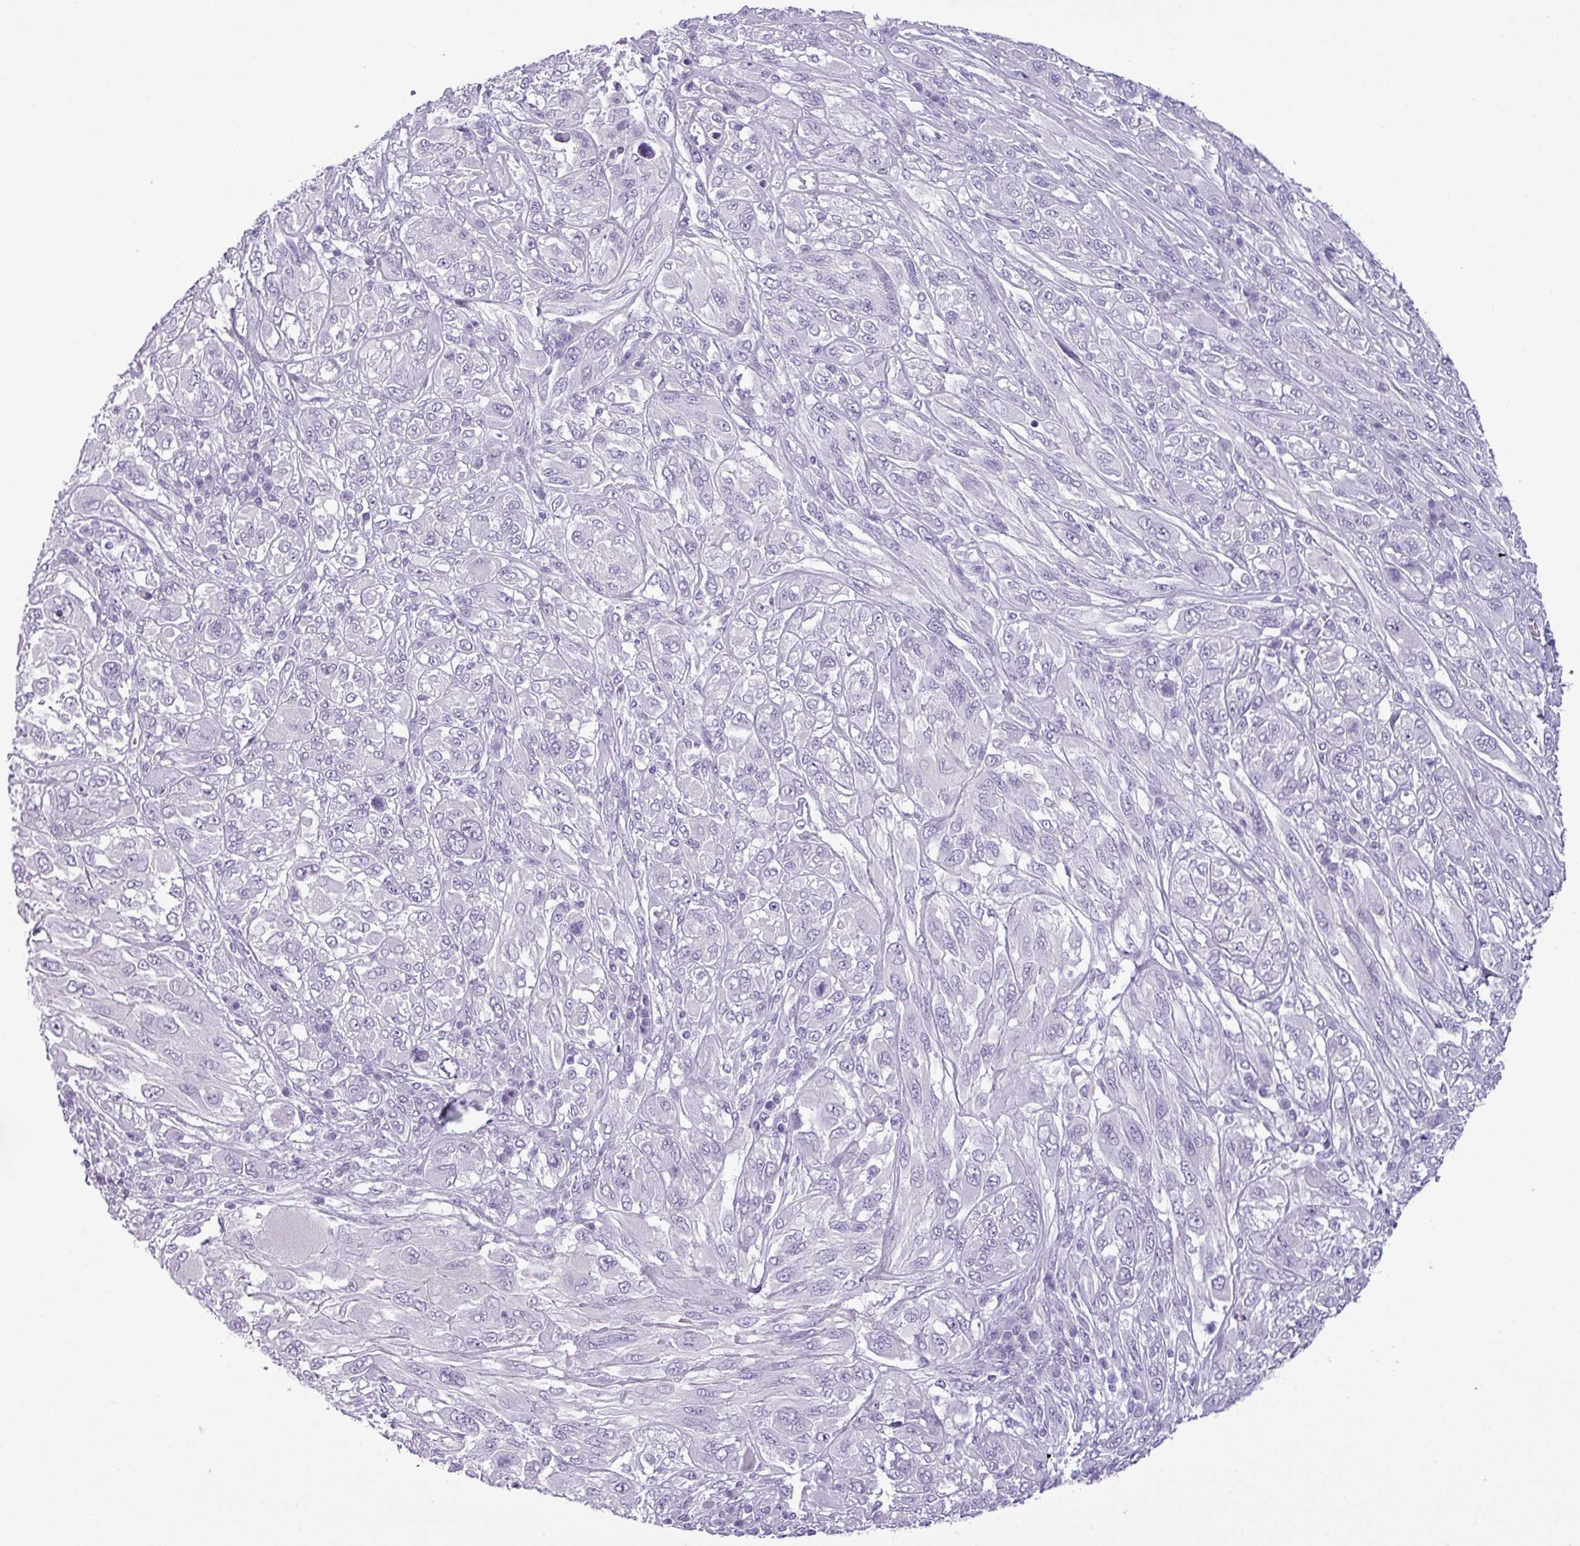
{"staining": {"intensity": "negative", "quantity": "none", "location": "none"}, "tissue": "melanoma", "cell_type": "Tumor cells", "image_type": "cancer", "snomed": [{"axis": "morphology", "description": "Malignant melanoma, NOS"}, {"axis": "topography", "description": "Skin"}], "caption": "This is a photomicrograph of immunohistochemistry (IHC) staining of malignant melanoma, which shows no staining in tumor cells.", "gene": "CDH16", "patient": {"sex": "female", "age": 91}}